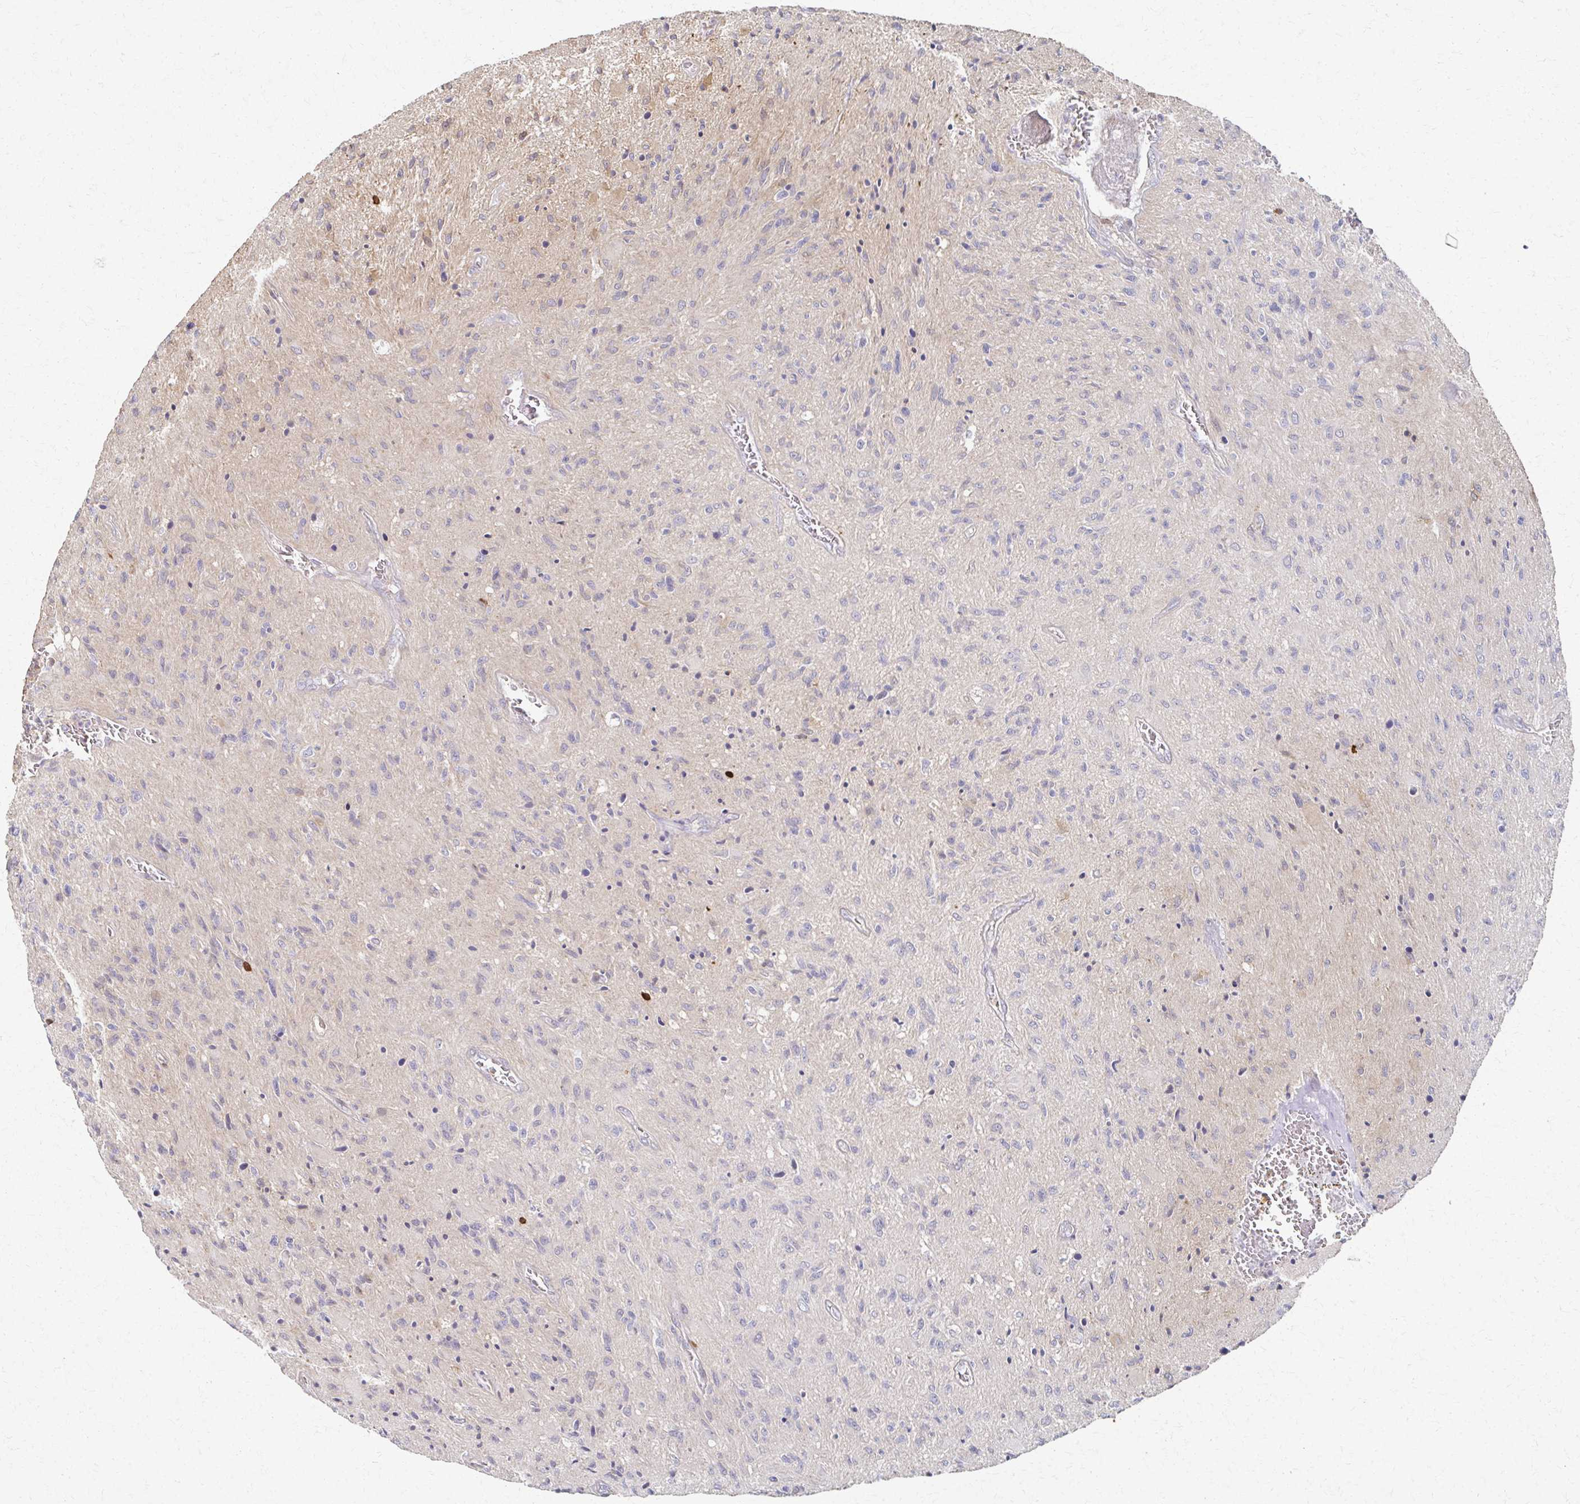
{"staining": {"intensity": "negative", "quantity": "none", "location": "none"}, "tissue": "glioma", "cell_type": "Tumor cells", "image_type": "cancer", "snomed": [{"axis": "morphology", "description": "Glioma, malignant, High grade"}, {"axis": "topography", "description": "Brain"}], "caption": "Image shows no protein expression in tumor cells of high-grade glioma (malignant) tissue. The staining is performed using DAB brown chromogen with nuclei counter-stained in using hematoxylin.", "gene": "EOLA2", "patient": {"sex": "male", "age": 54}}